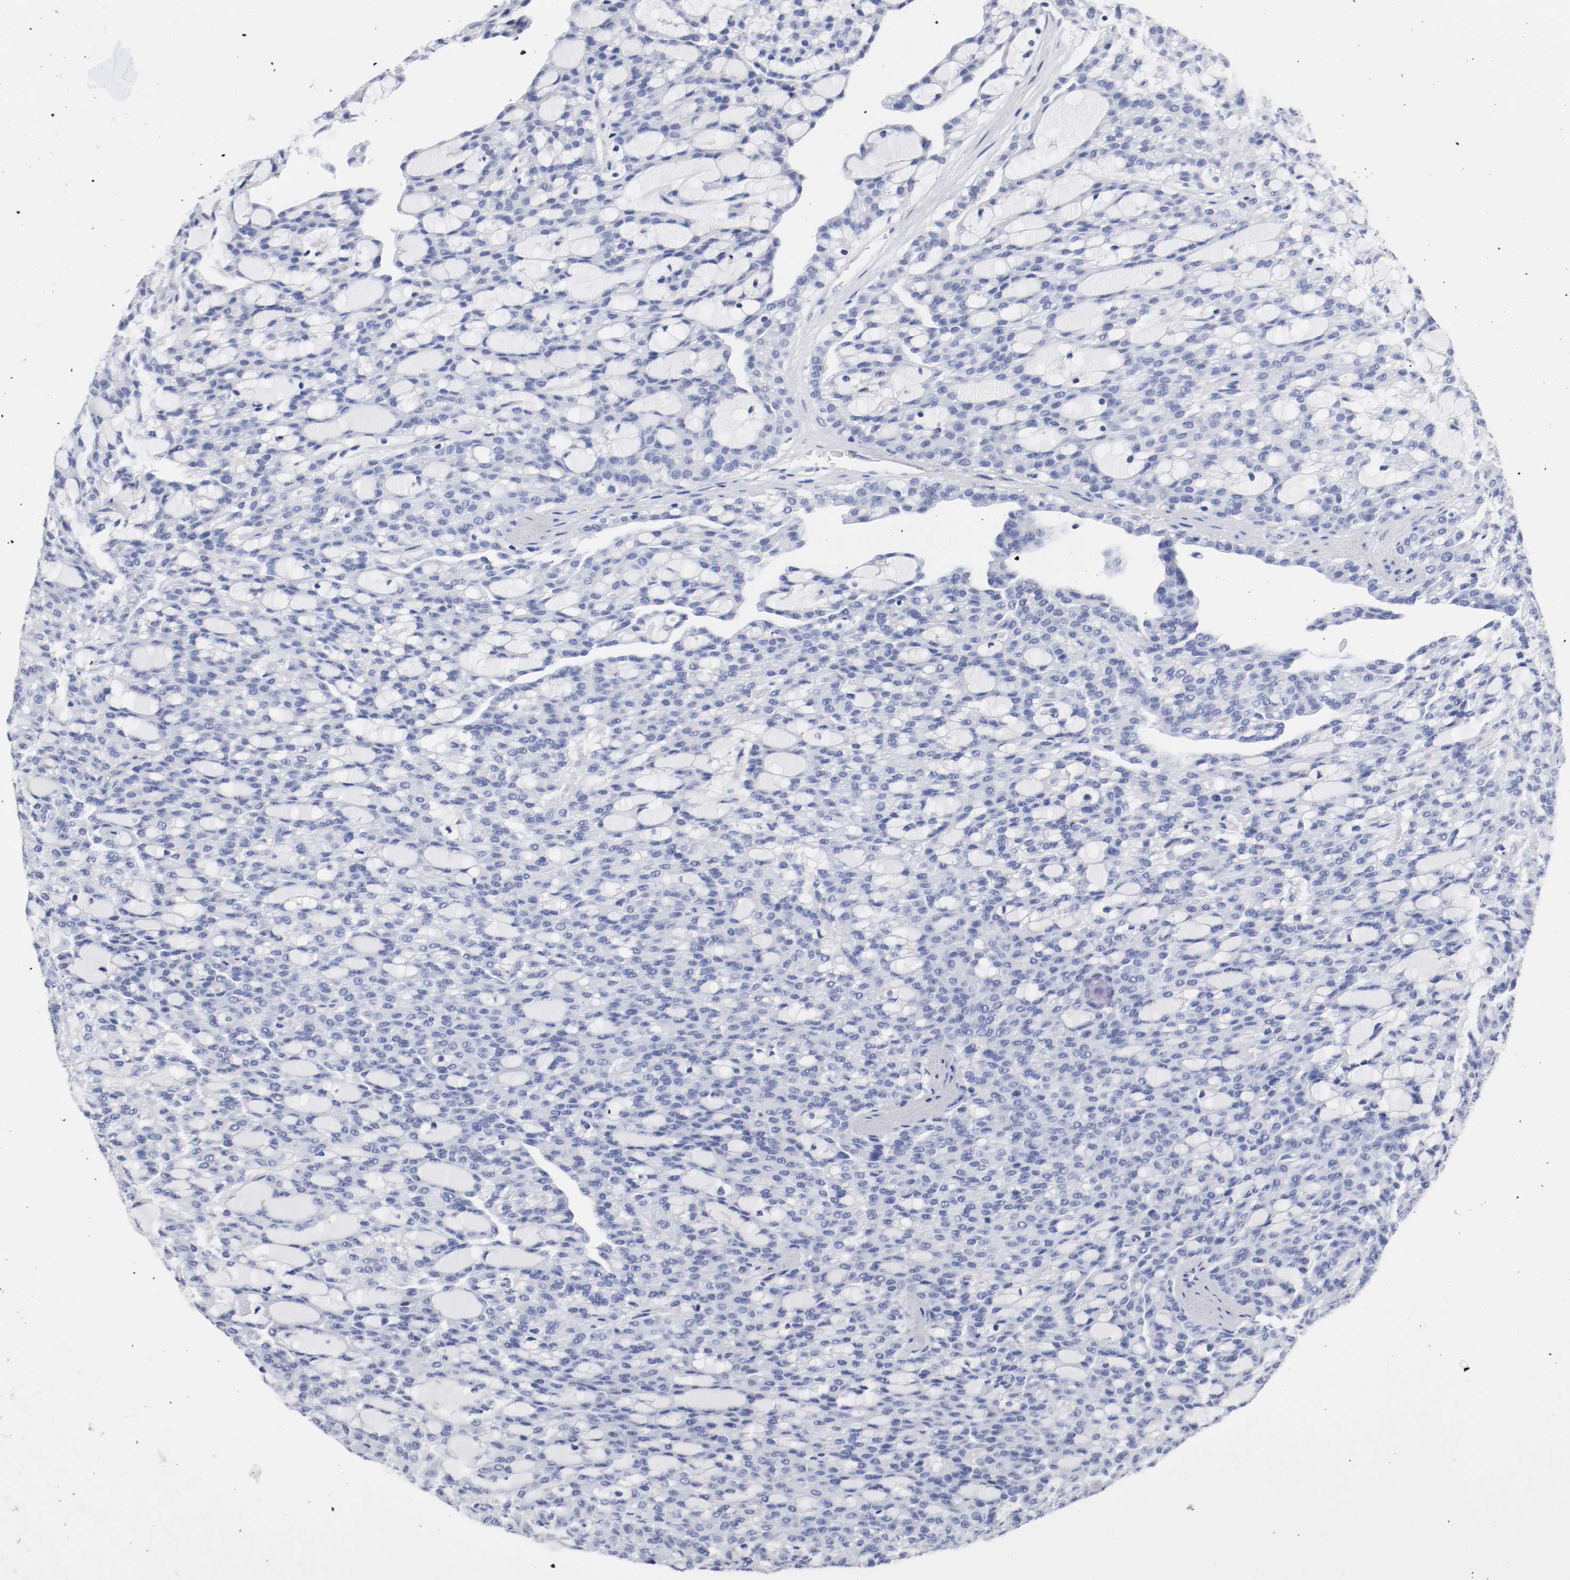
{"staining": {"intensity": "negative", "quantity": "none", "location": "none"}, "tissue": "renal cancer", "cell_type": "Tumor cells", "image_type": "cancer", "snomed": [{"axis": "morphology", "description": "Adenocarcinoma, NOS"}, {"axis": "topography", "description": "Kidney"}], "caption": "Renal cancer (adenocarcinoma) stained for a protein using immunohistochemistry (IHC) demonstrates no positivity tumor cells.", "gene": "GAD1", "patient": {"sex": "male", "age": 63}}